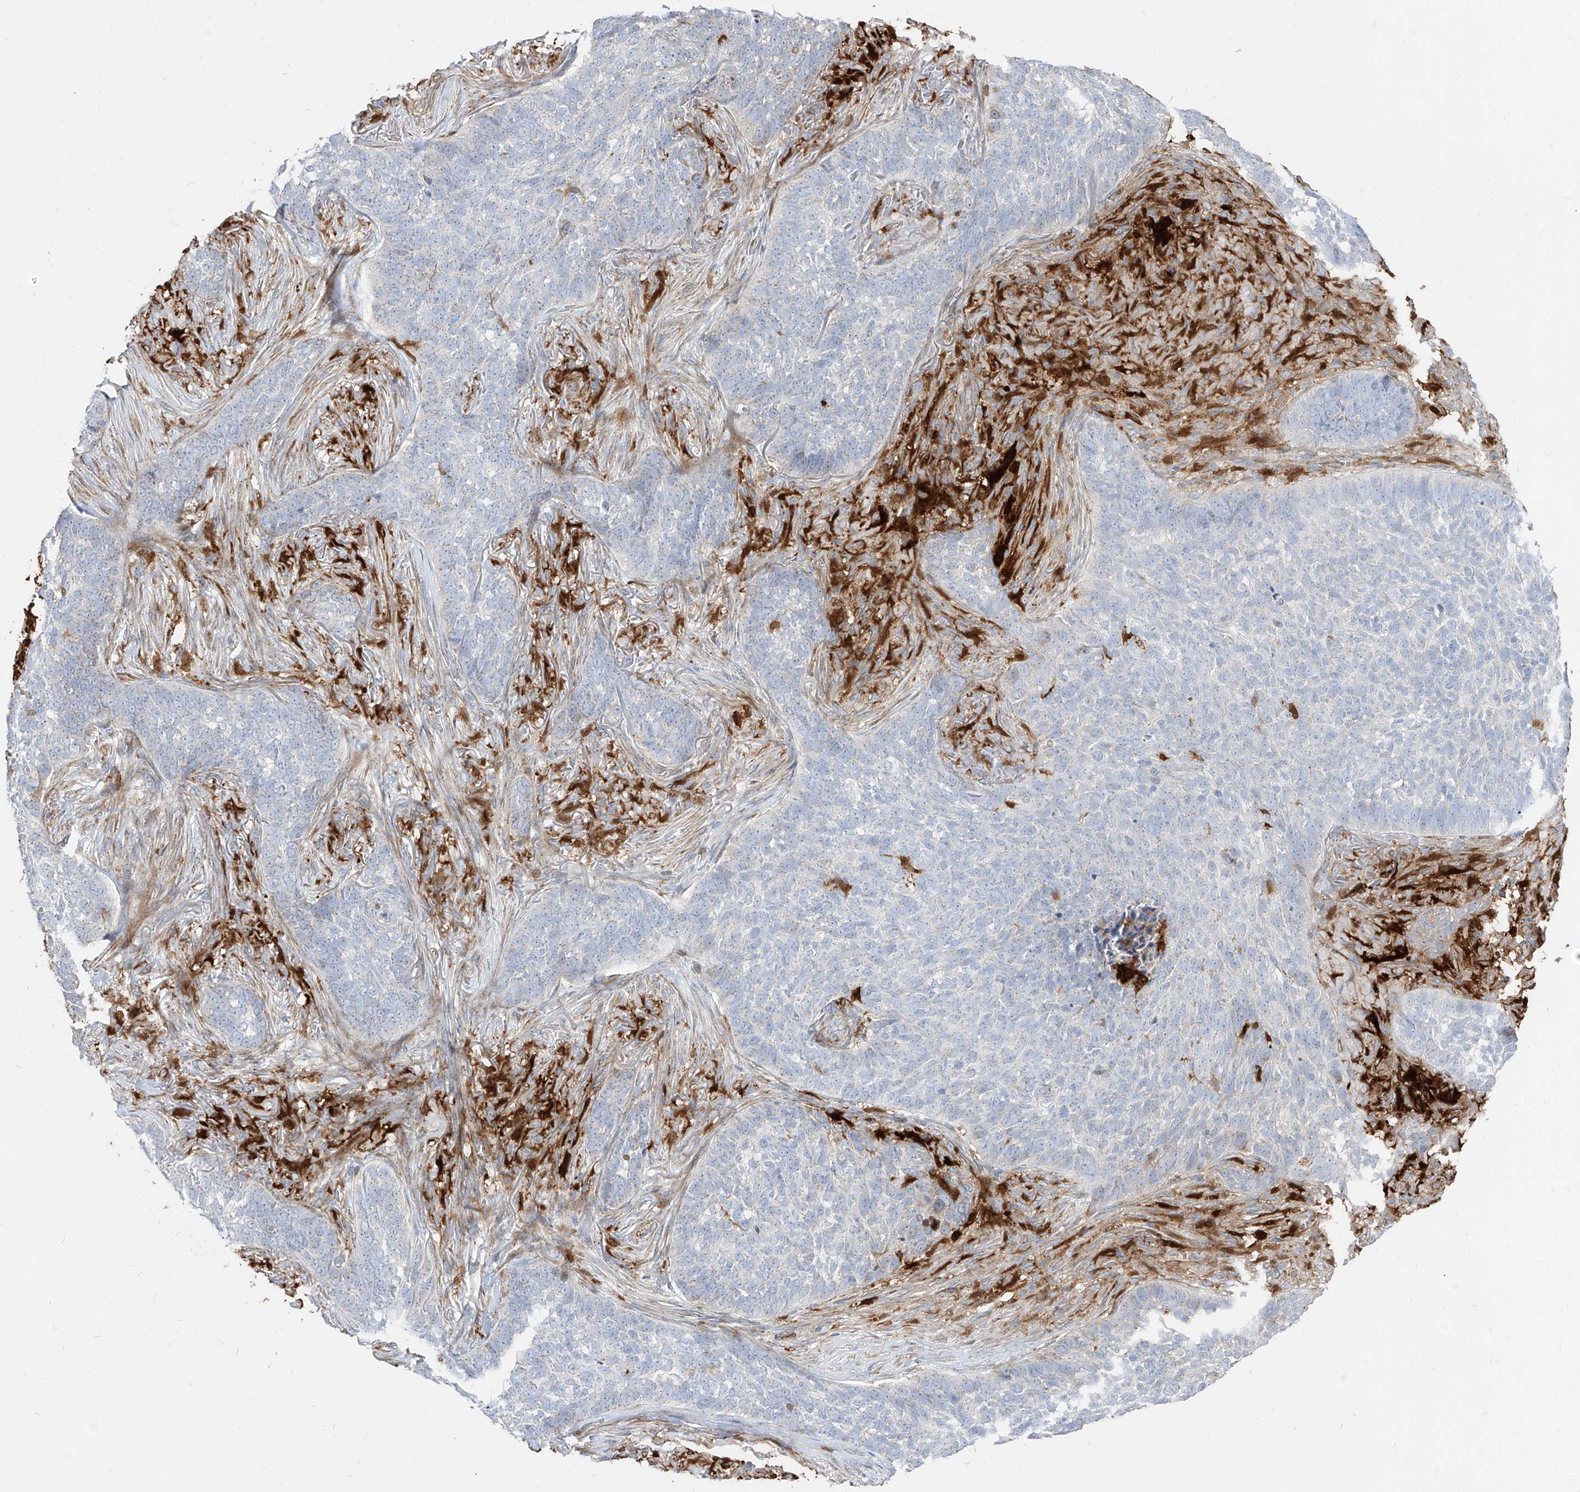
{"staining": {"intensity": "negative", "quantity": "none", "location": "none"}, "tissue": "skin cancer", "cell_type": "Tumor cells", "image_type": "cancer", "snomed": [{"axis": "morphology", "description": "Basal cell carcinoma"}, {"axis": "topography", "description": "Skin"}], "caption": "Human skin basal cell carcinoma stained for a protein using immunohistochemistry demonstrates no expression in tumor cells.", "gene": "KYNU", "patient": {"sex": "male", "age": 85}}